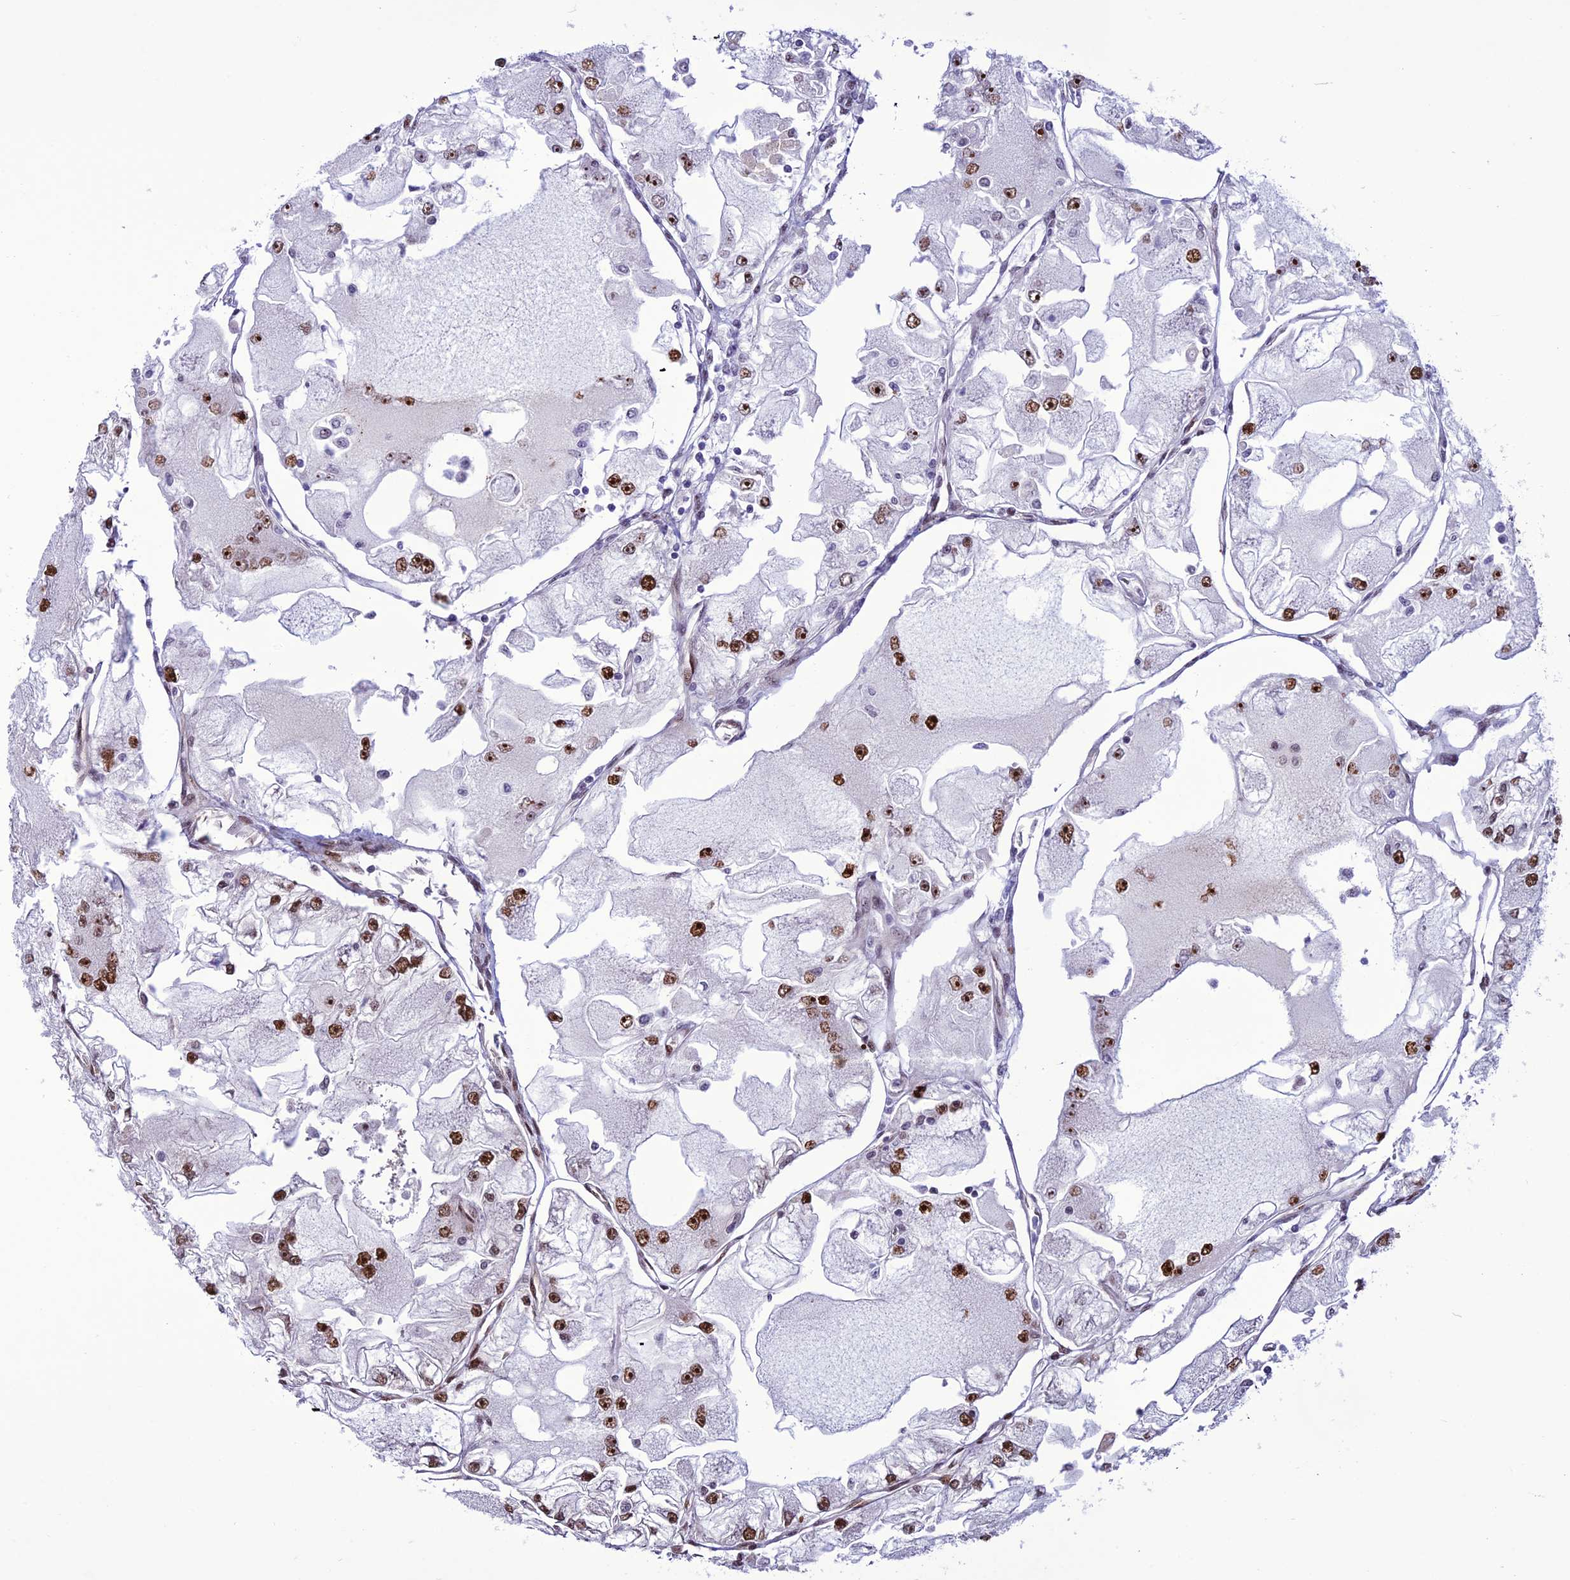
{"staining": {"intensity": "moderate", "quantity": ">75%", "location": "nuclear"}, "tissue": "renal cancer", "cell_type": "Tumor cells", "image_type": "cancer", "snomed": [{"axis": "morphology", "description": "Adenocarcinoma, NOS"}, {"axis": "topography", "description": "Kidney"}], "caption": "Tumor cells reveal medium levels of moderate nuclear expression in about >75% of cells in renal adenocarcinoma.", "gene": "INO80E", "patient": {"sex": "female", "age": 72}}